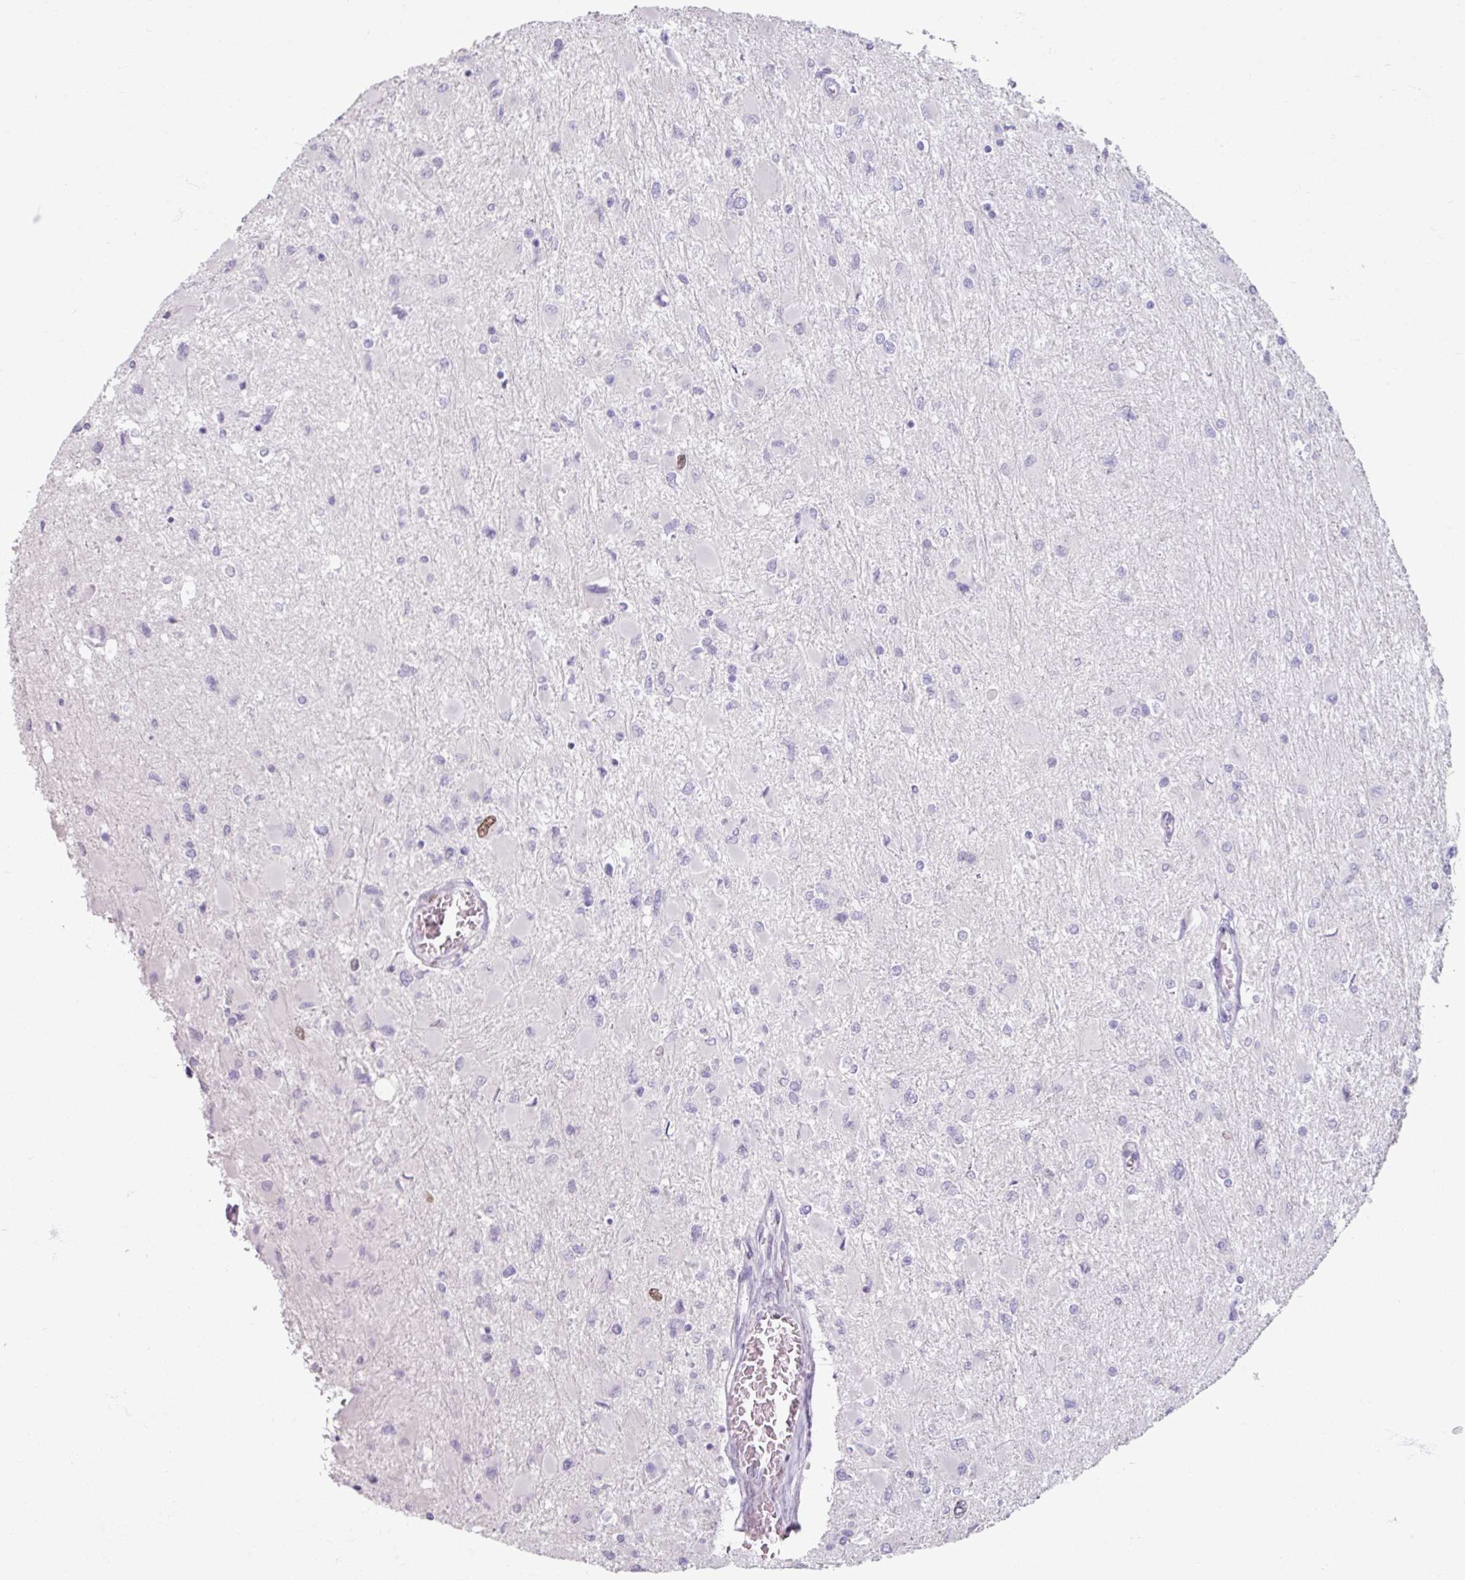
{"staining": {"intensity": "negative", "quantity": "none", "location": "none"}, "tissue": "glioma", "cell_type": "Tumor cells", "image_type": "cancer", "snomed": [{"axis": "morphology", "description": "Glioma, malignant, High grade"}, {"axis": "topography", "description": "Cerebral cortex"}], "caption": "Protein analysis of glioma displays no significant staining in tumor cells.", "gene": "ATAD2", "patient": {"sex": "female", "age": 36}}